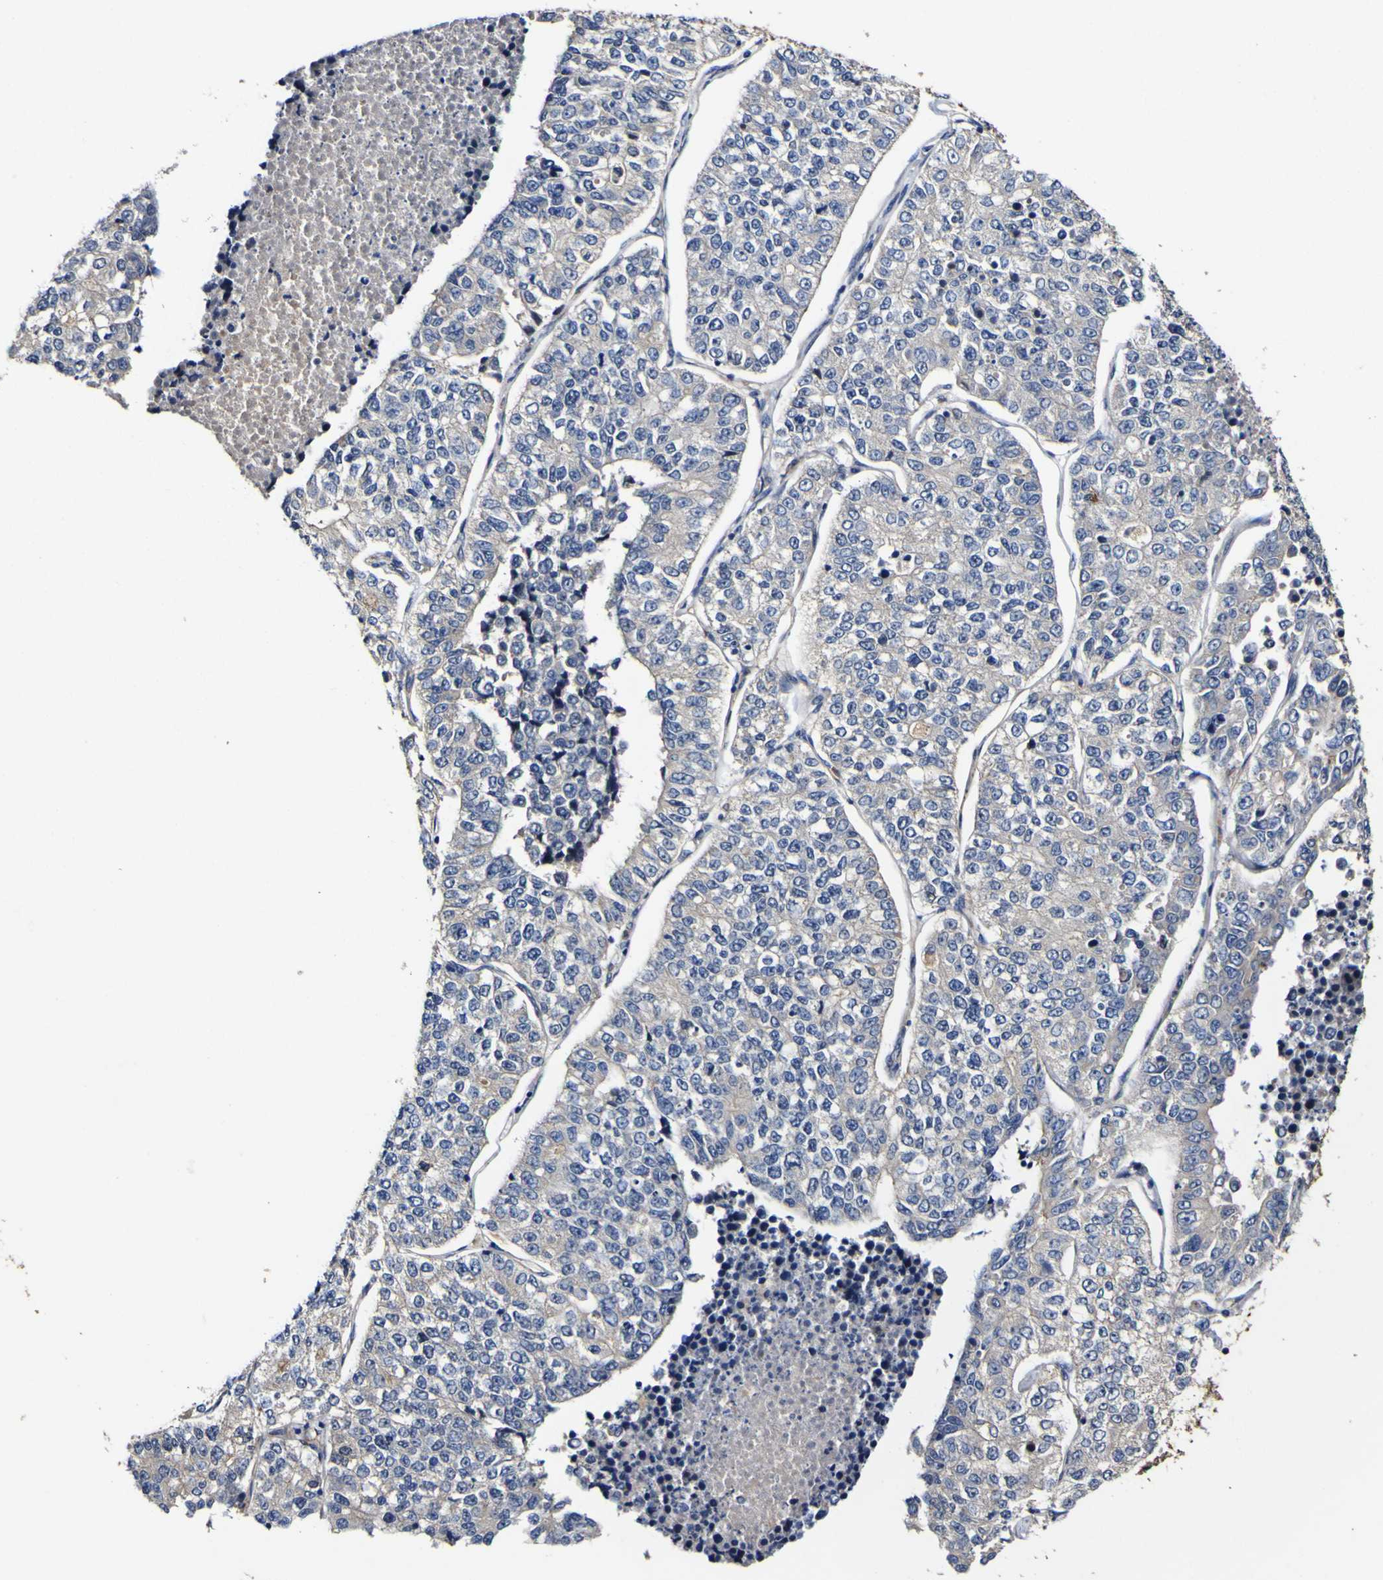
{"staining": {"intensity": "negative", "quantity": "none", "location": "none"}, "tissue": "lung cancer", "cell_type": "Tumor cells", "image_type": "cancer", "snomed": [{"axis": "morphology", "description": "Adenocarcinoma, NOS"}, {"axis": "topography", "description": "Lung"}], "caption": "Immunohistochemistry (IHC) of human lung adenocarcinoma reveals no expression in tumor cells.", "gene": "CCL2", "patient": {"sex": "male", "age": 49}}